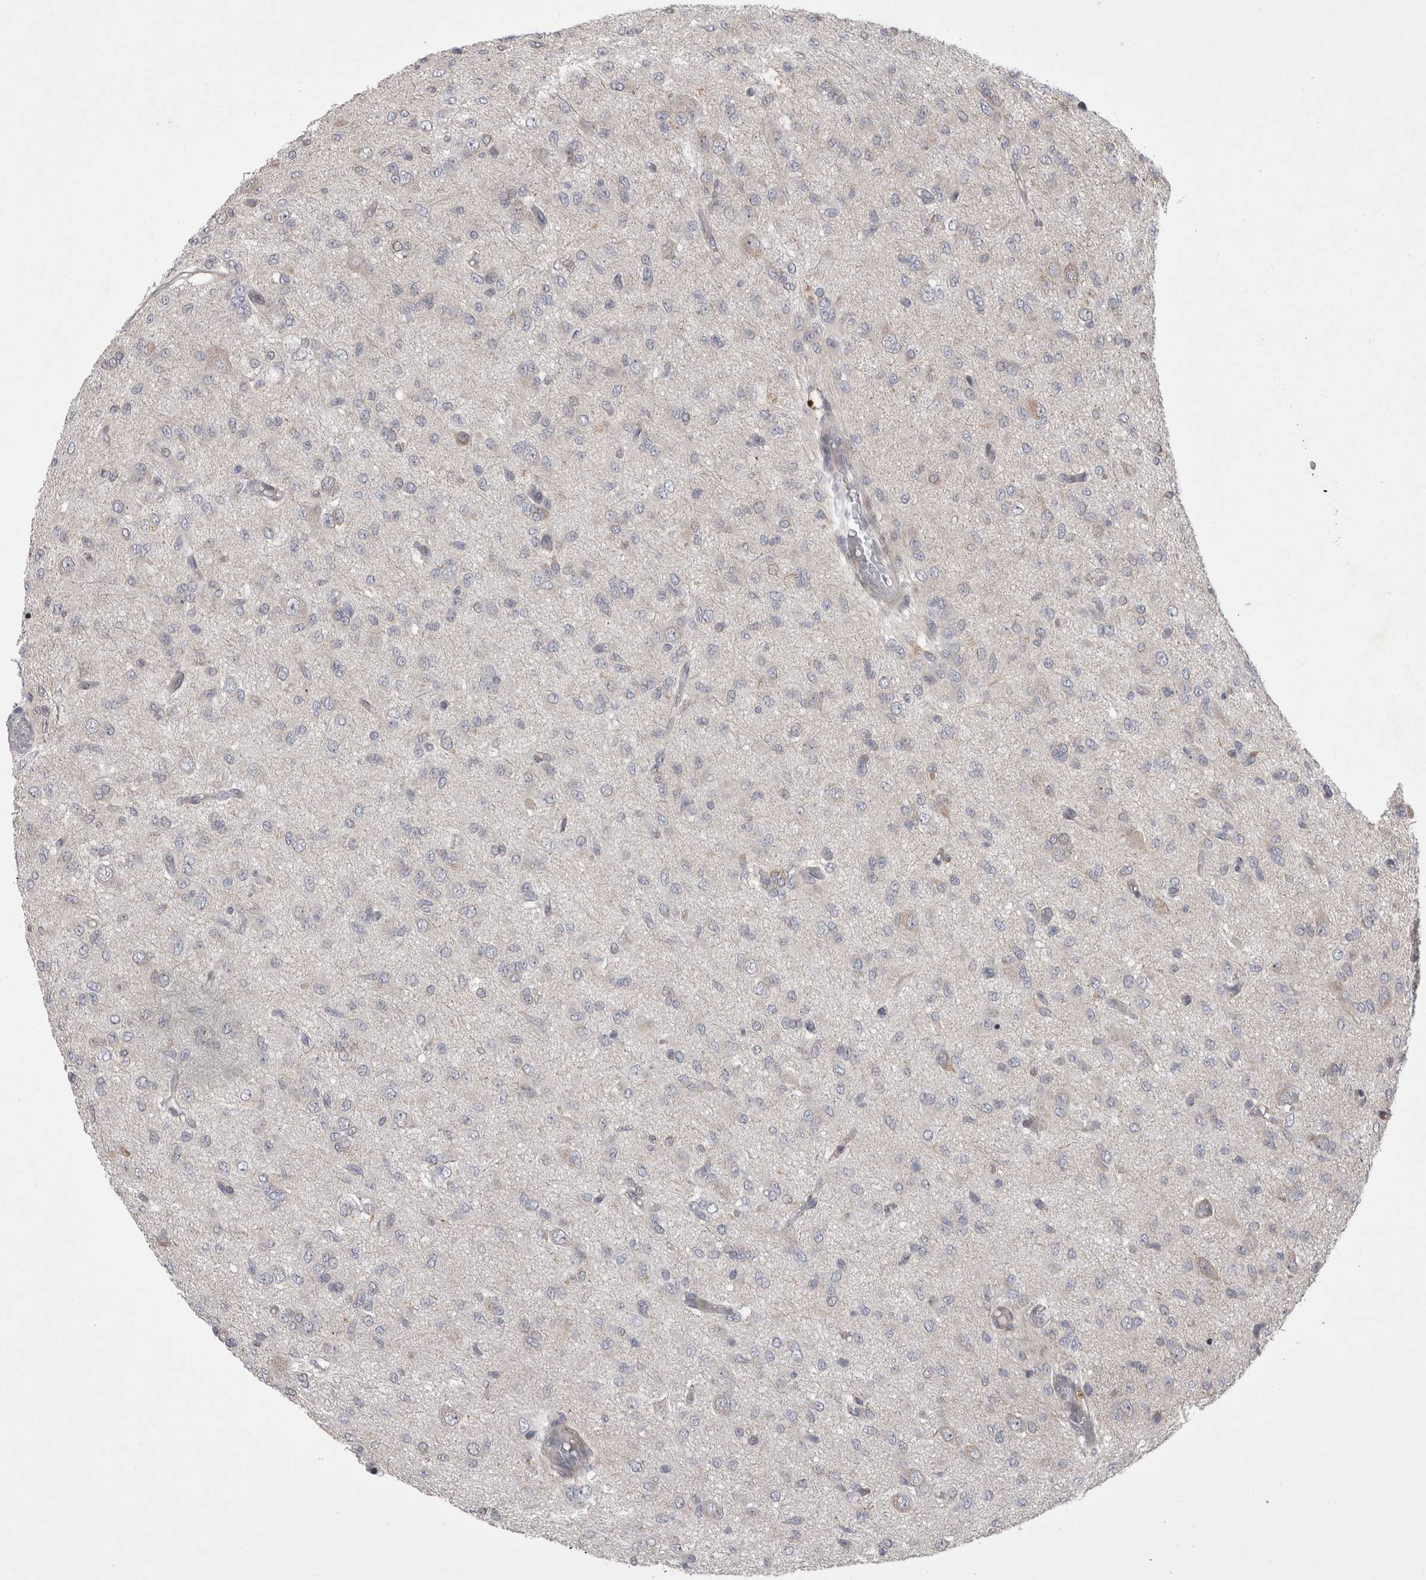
{"staining": {"intensity": "negative", "quantity": "none", "location": "none"}, "tissue": "glioma", "cell_type": "Tumor cells", "image_type": "cancer", "snomed": [{"axis": "morphology", "description": "Glioma, malignant, High grade"}, {"axis": "topography", "description": "Brain"}], "caption": "The histopathology image displays no staining of tumor cells in glioma. (Brightfield microscopy of DAB immunohistochemistry at high magnification).", "gene": "NENF", "patient": {"sex": "female", "age": 59}}